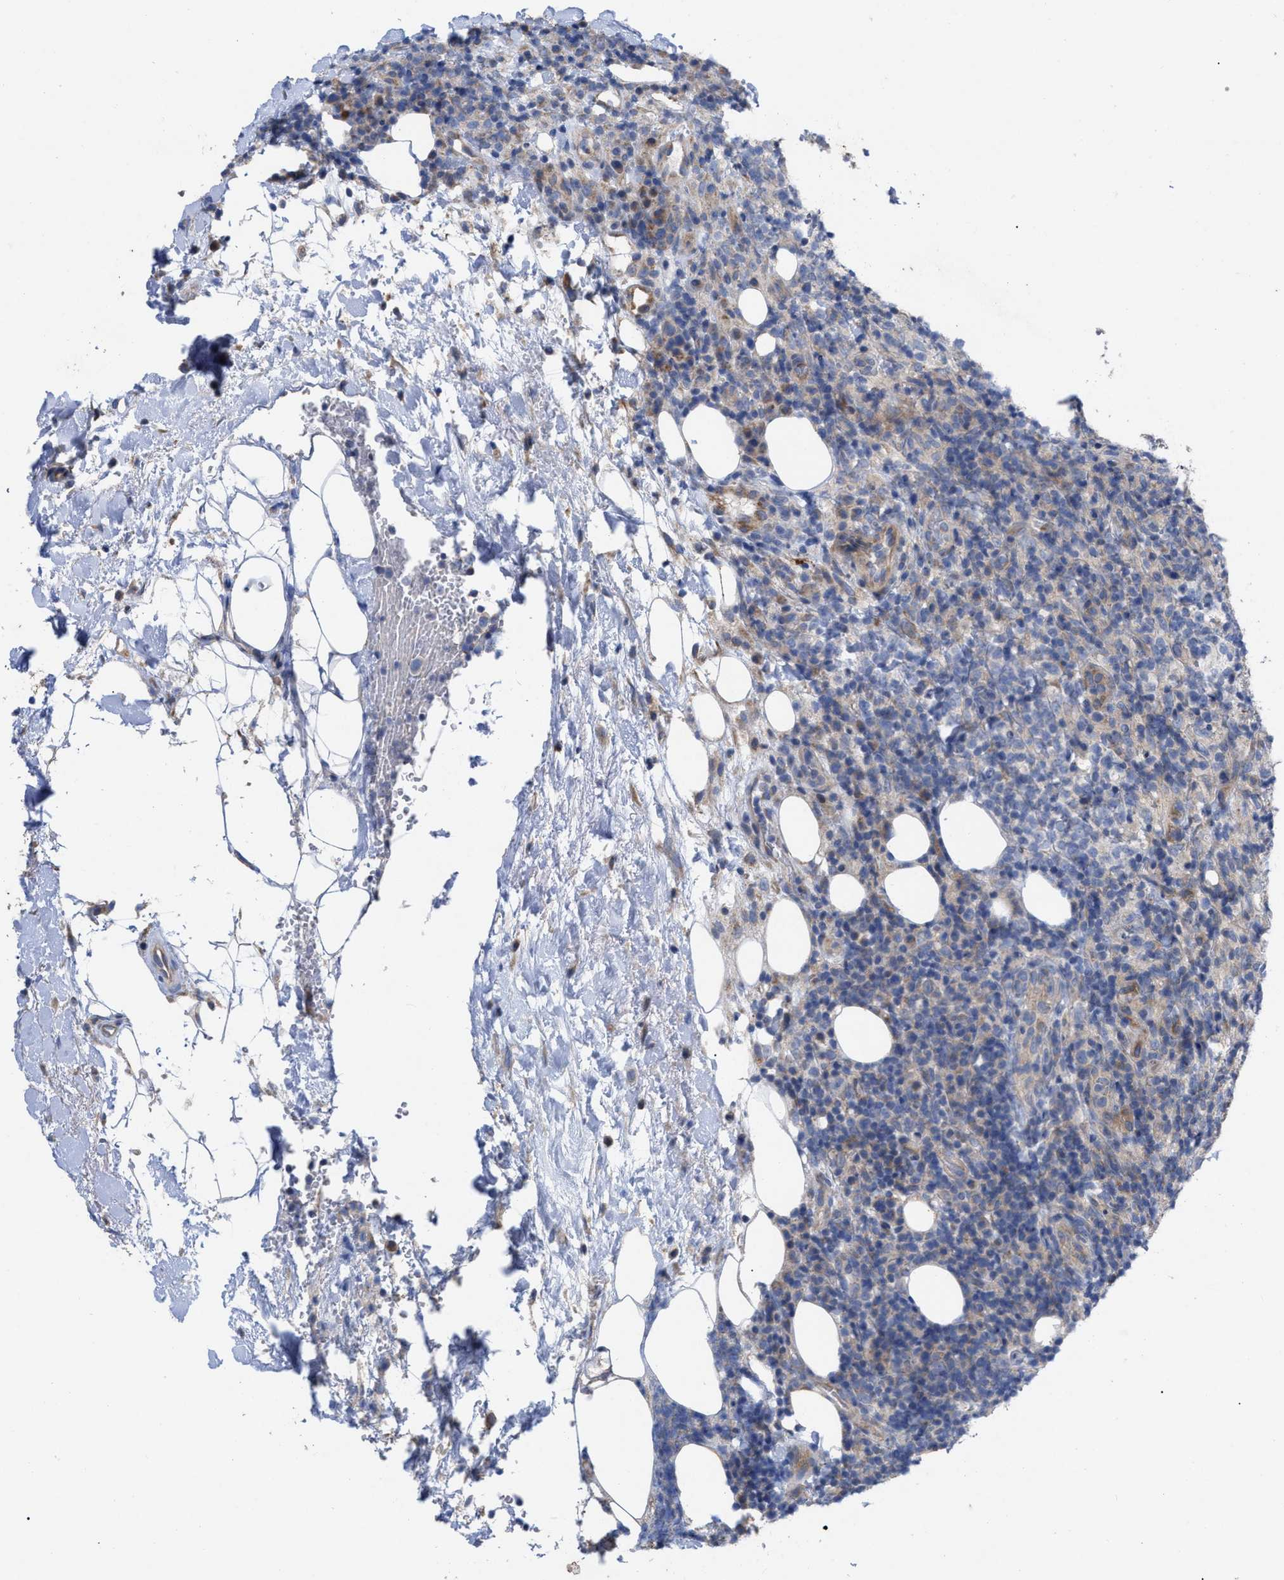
{"staining": {"intensity": "negative", "quantity": "none", "location": "none"}, "tissue": "lymphoma", "cell_type": "Tumor cells", "image_type": "cancer", "snomed": [{"axis": "morphology", "description": "Malignant lymphoma, non-Hodgkin's type, High grade"}, {"axis": "topography", "description": "Lymph node"}], "caption": "Human malignant lymphoma, non-Hodgkin's type (high-grade) stained for a protein using immunohistochemistry (IHC) reveals no staining in tumor cells.", "gene": "VIP", "patient": {"sex": "female", "age": 76}}